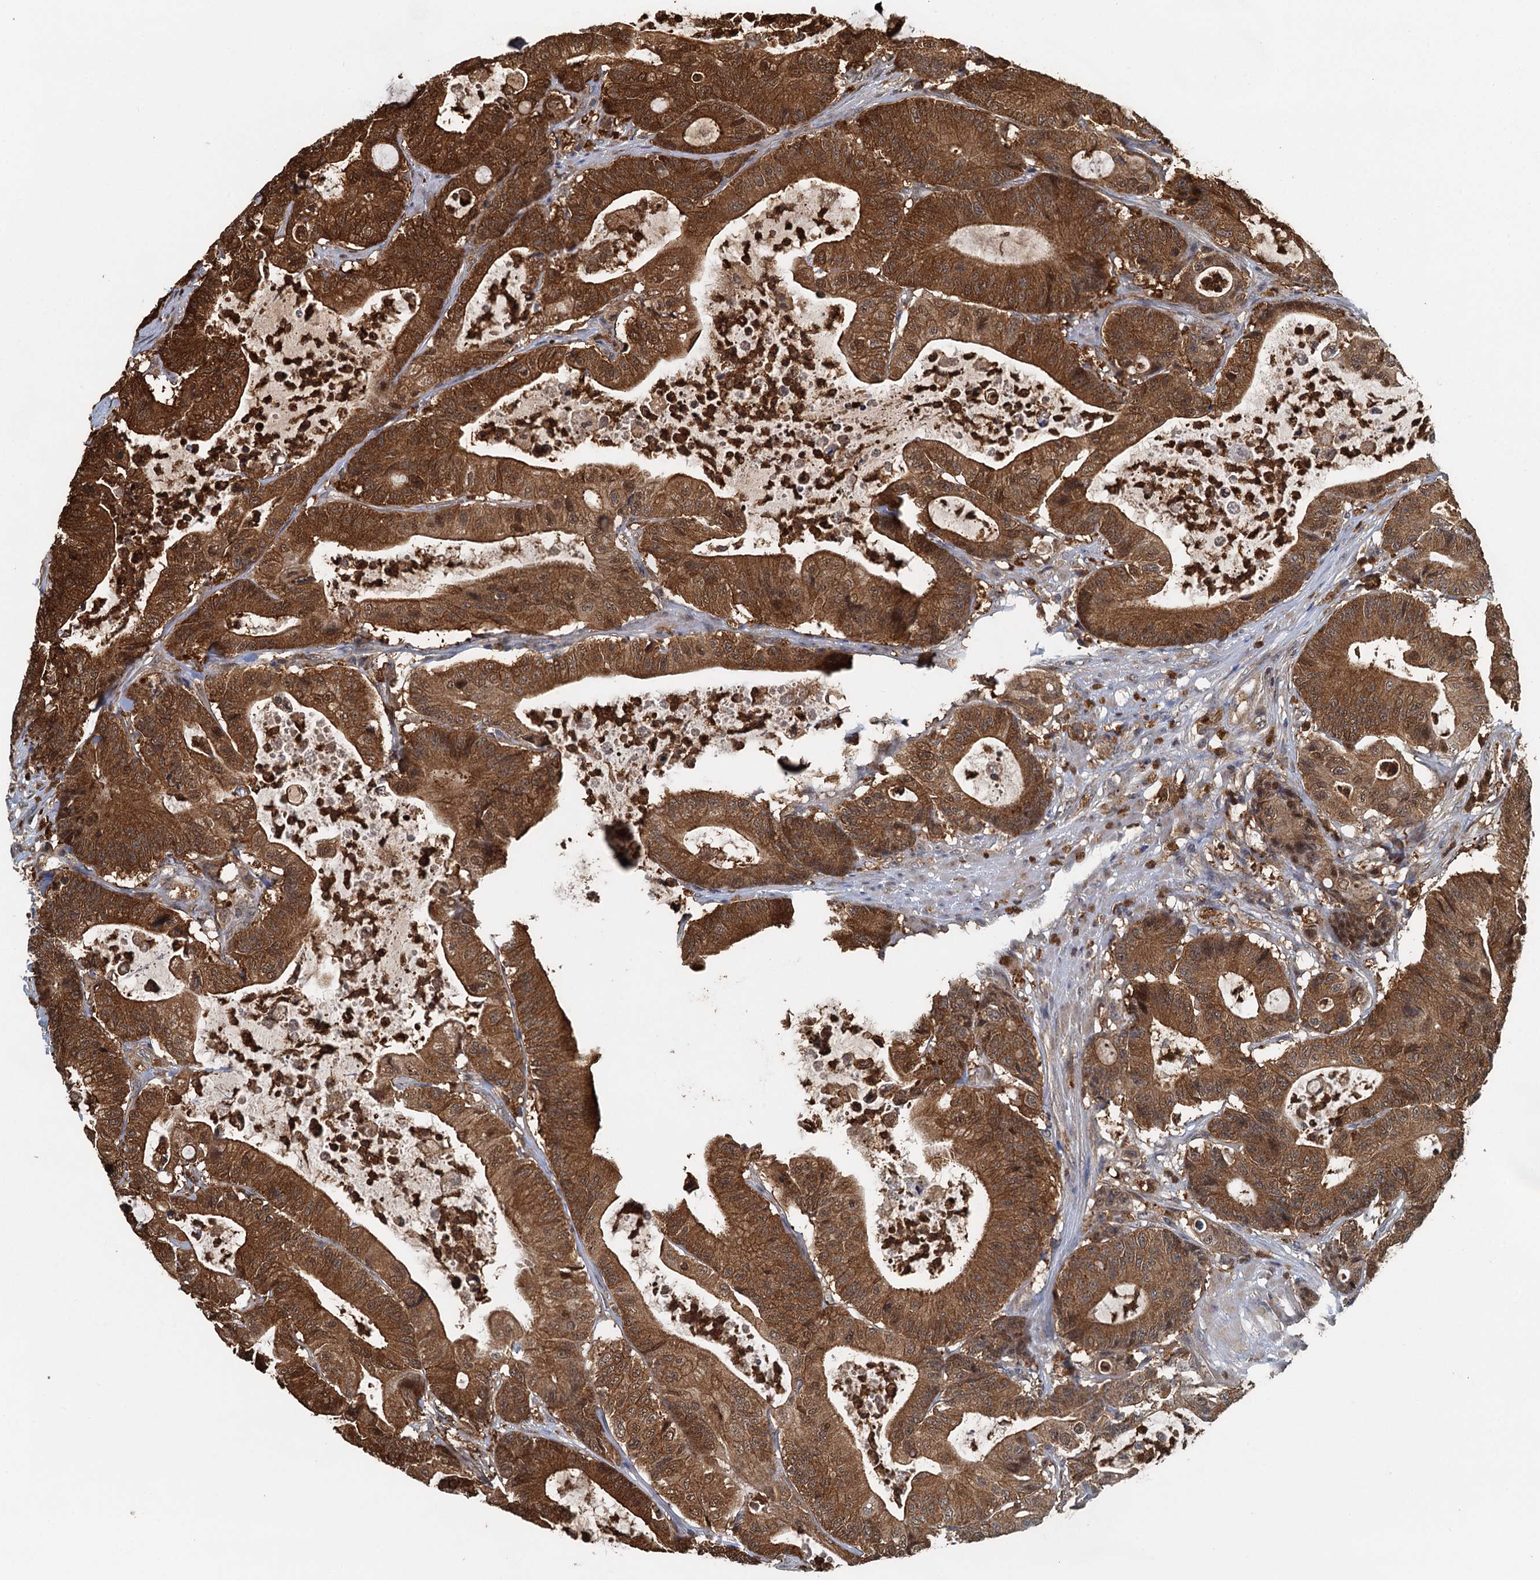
{"staining": {"intensity": "strong", "quantity": ">75%", "location": "cytoplasmic/membranous"}, "tissue": "colorectal cancer", "cell_type": "Tumor cells", "image_type": "cancer", "snomed": [{"axis": "morphology", "description": "Adenocarcinoma, NOS"}, {"axis": "topography", "description": "Colon"}], "caption": "DAB immunohistochemical staining of adenocarcinoma (colorectal) shows strong cytoplasmic/membranous protein positivity in approximately >75% of tumor cells.", "gene": "GPI", "patient": {"sex": "female", "age": 84}}